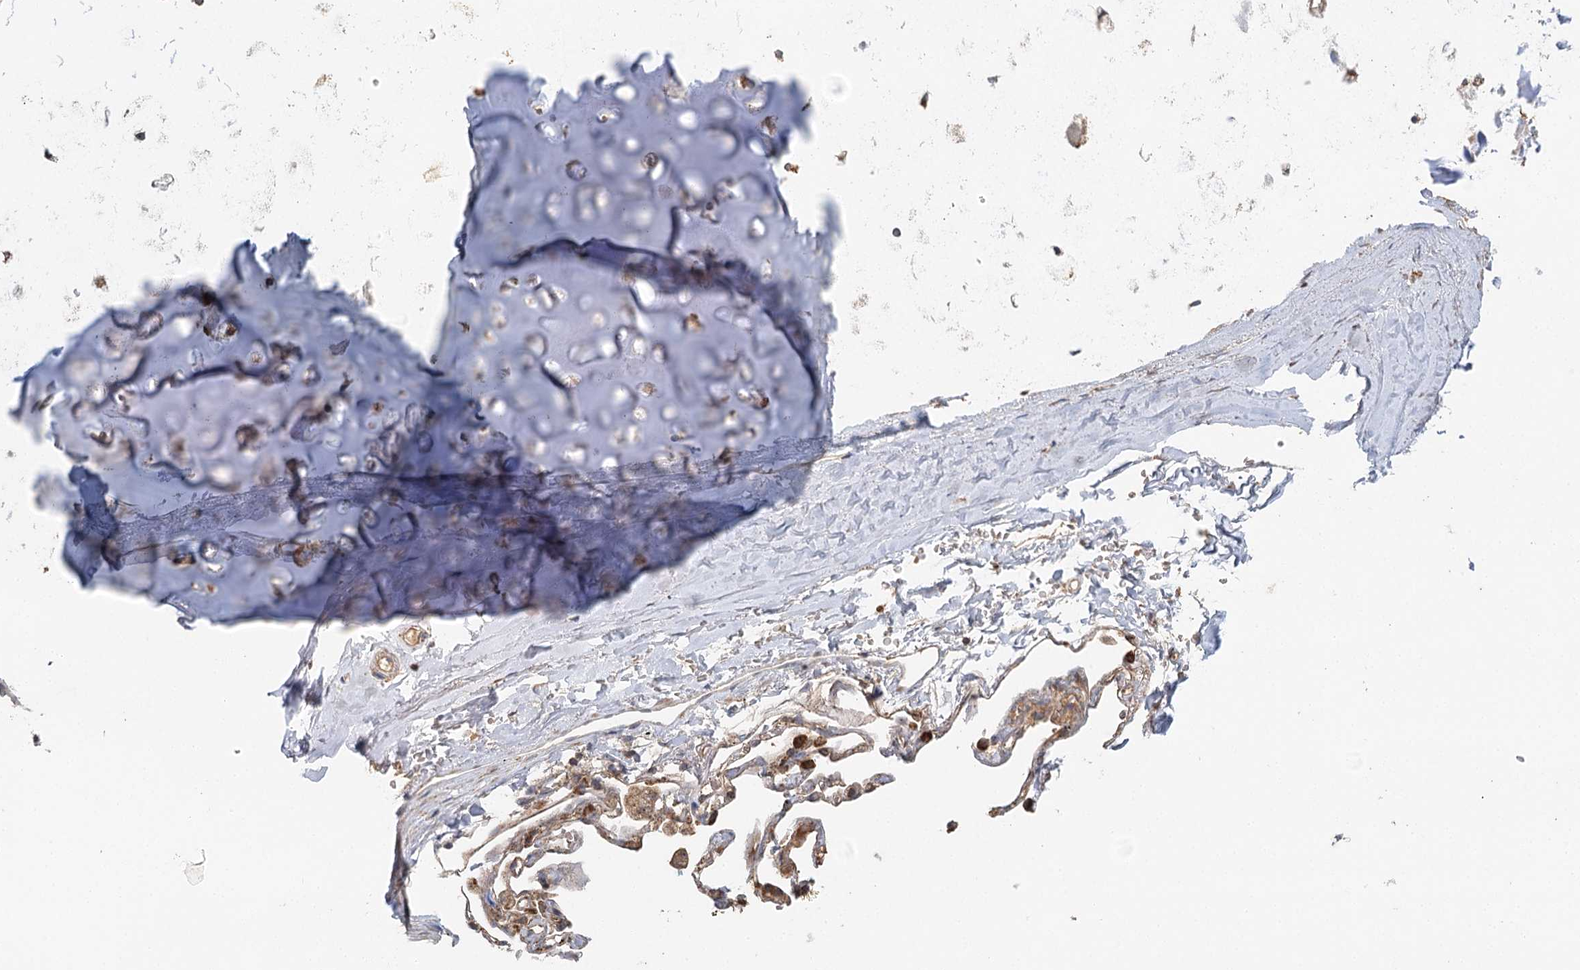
{"staining": {"intensity": "negative", "quantity": "none", "location": "none"}, "tissue": "adipose tissue", "cell_type": "Adipocytes", "image_type": "normal", "snomed": [{"axis": "morphology", "description": "Normal tissue, NOS"}, {"axis": "topography", "description": "Lymph node"}, {"axis": "topography", "description": "Bronchus"}], "caption": "Immunohistochemical staining of benign human adipose tissue reveals no significant positivity in adipocytes.", "gene": "ENSG00000273217", "patient": {"sex": "male", "age": 63}}